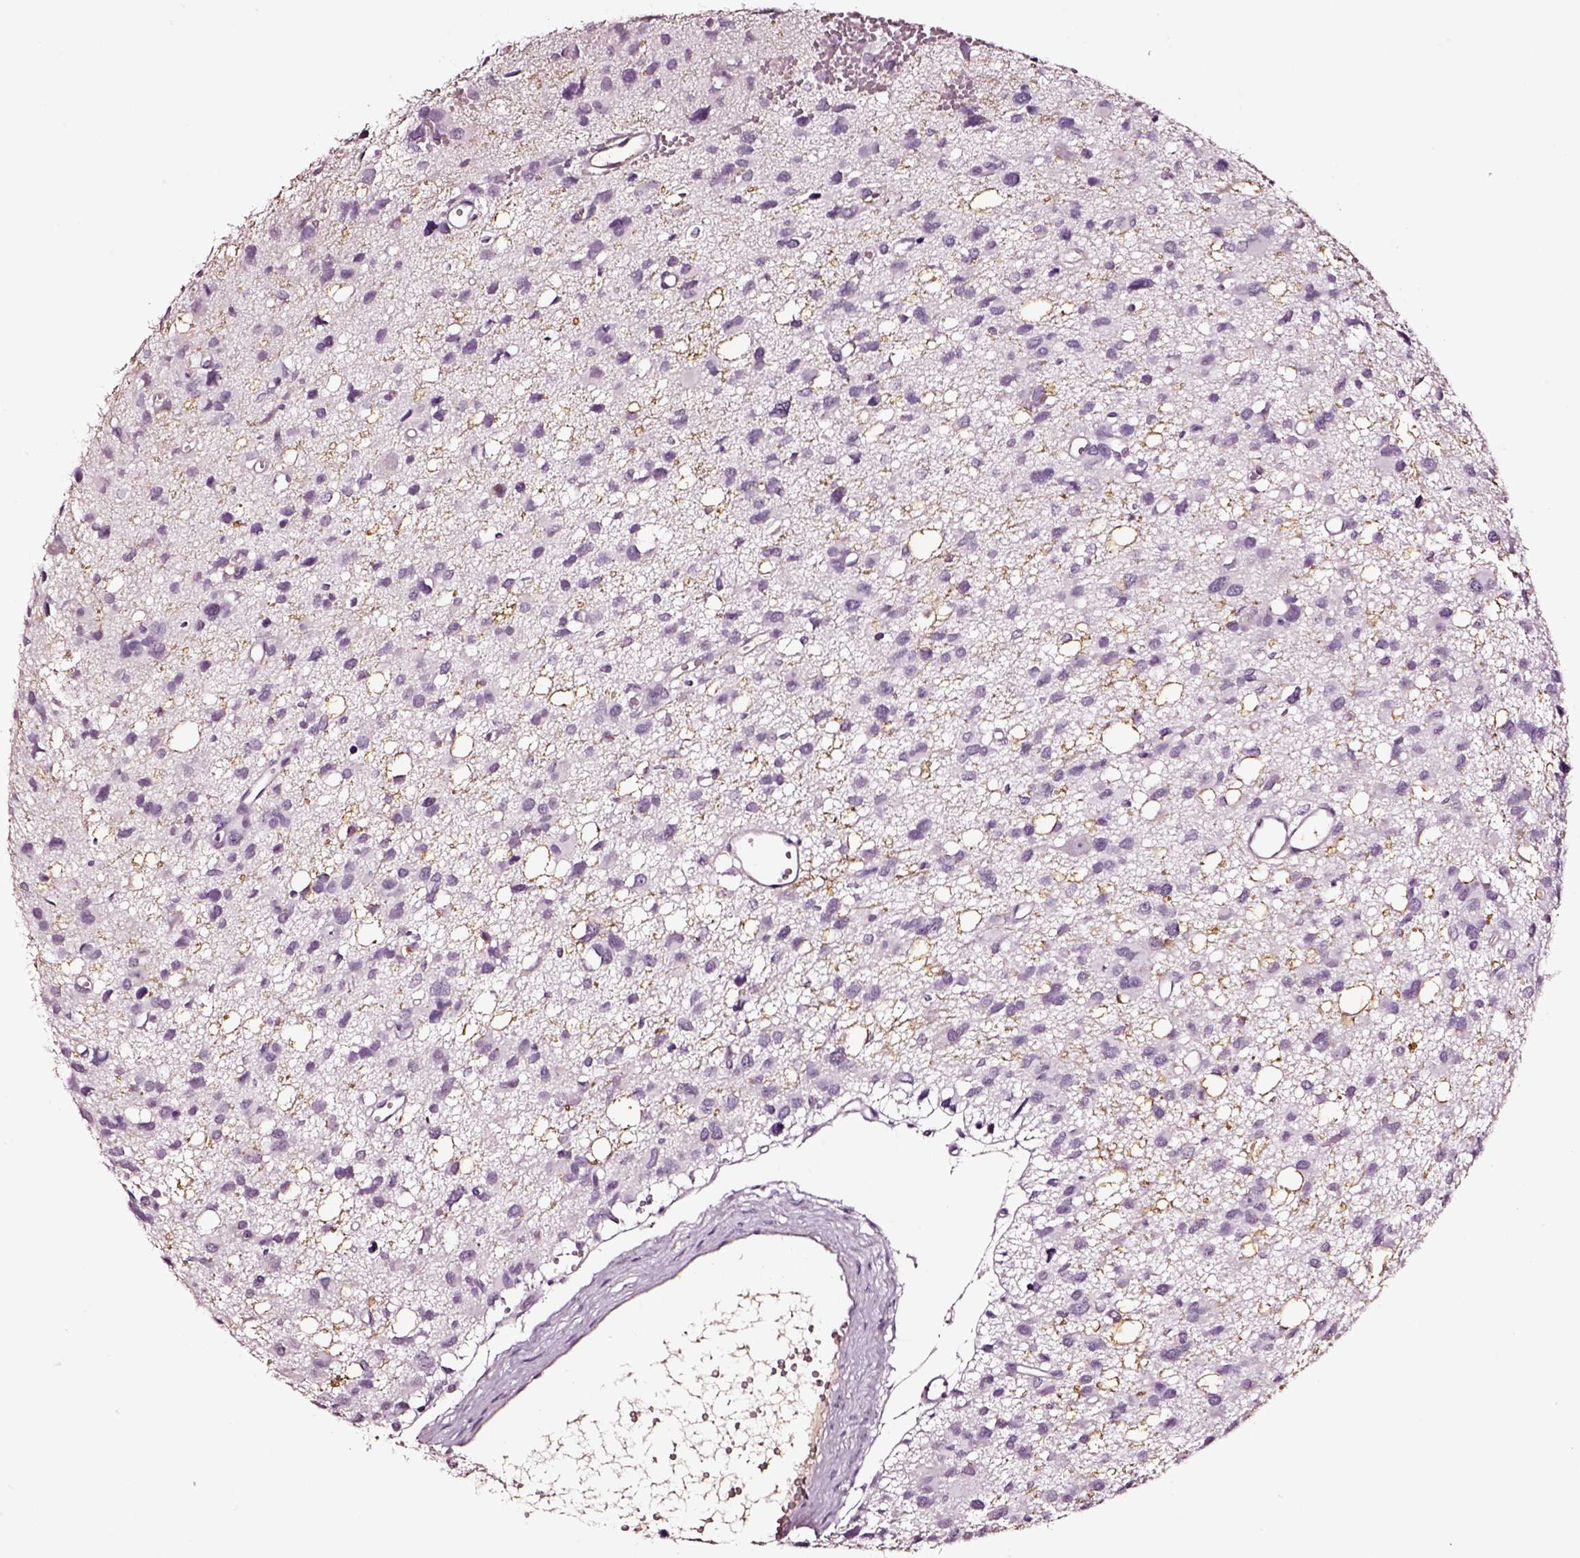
{"staining": {"intensity": "negative", "quantity": "none", "location": "none"}, "tissue": "glioma", "cell_type": "Tumor cells", "image_type": "cancer", "snomed": [{"axis": "morphology", "description": "Glioma, malignant, High grade"}, {"axis": "topography", "description": "Brain"}], "caption": "DAB (3,3'-diaminobenzidine) immunohistochemical staining of human glioma shows no significant staining in tumor cells.", "gene": "SMIM17", "patient": {"sex": "male", "age": 23}}